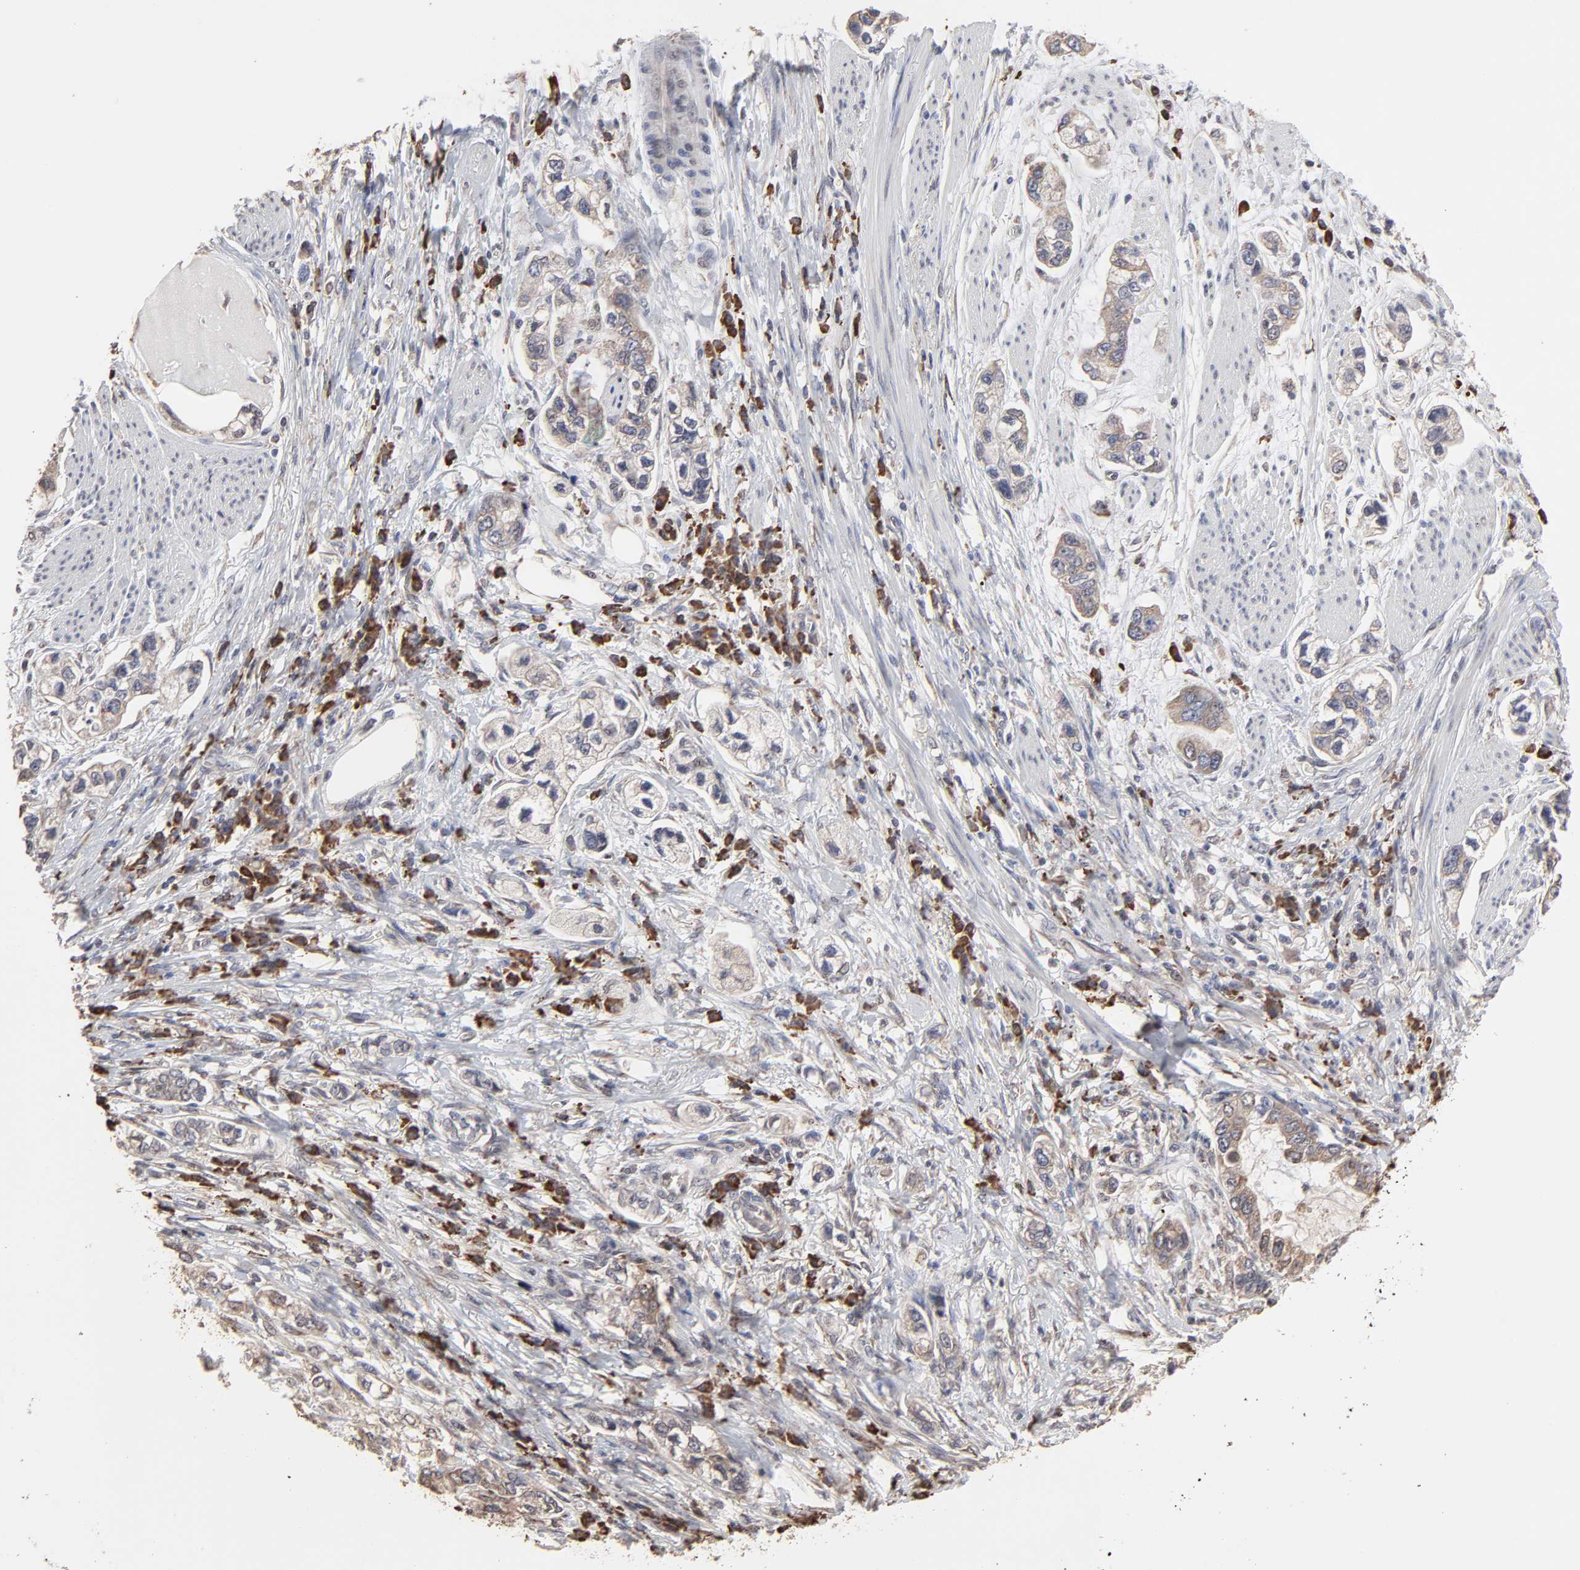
{"staining": {"intensity": "moderate", "quantity": "25%-75%", "location": "cytoplasmic/membranous"}, "tissue": "stomach cancer", "cell_type": "Tumor cells", "image_type": "cancer", "snomed": [{"axis": "morphology", "description": "Adenocarcinoma, NOS"}, {"axis": "topography", "description": "Stomach, lower"}], "caption": "Moderate cytoplasmic/membranous expression for a protein is present in about 25%-75% of tumor cells of stomach cancer using IHC.", "gene": "CHM", "patient": {"sex": "female", "age": 93}}